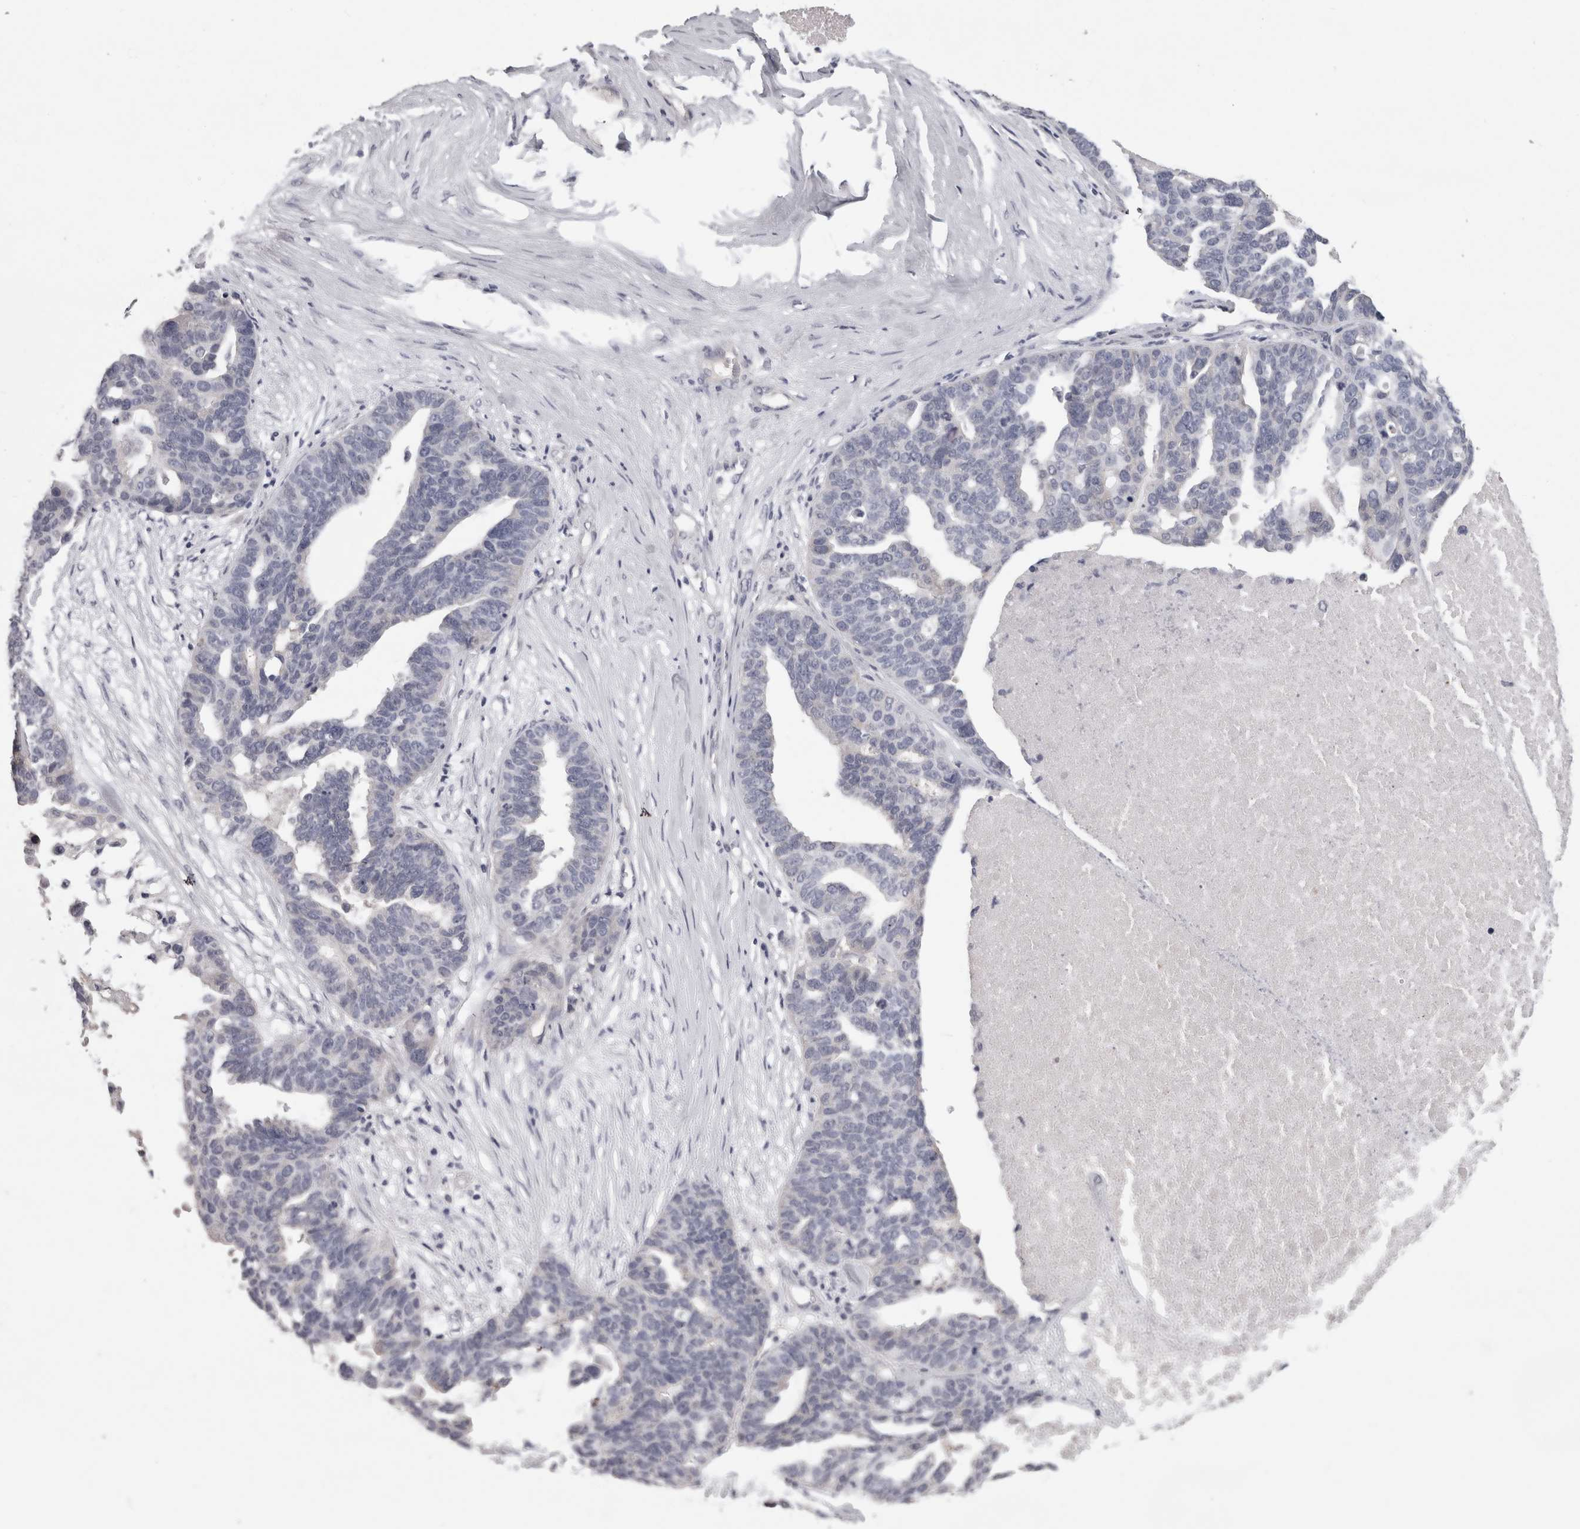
{"staining": {"intensity": "negative", "quantity": "none", "location": "none"}, "tissue": "ovarian cancer", "cell_type": "Tumor cells", "image_type": "cancer", "snomed": [{"axis": "morphology", "description": "Cystadenocarcinoma, serous, NOS"}, {"axis": "topography", "description": "Ovary"}], "caption": "A high-resolution micrograph shows IHC staining of ovarian serous cystadenocarcinoma, which demonstrates no significant staining in tumor cells.", "gene": "PON3", "patient": {"sex": "female", "age": 59}}